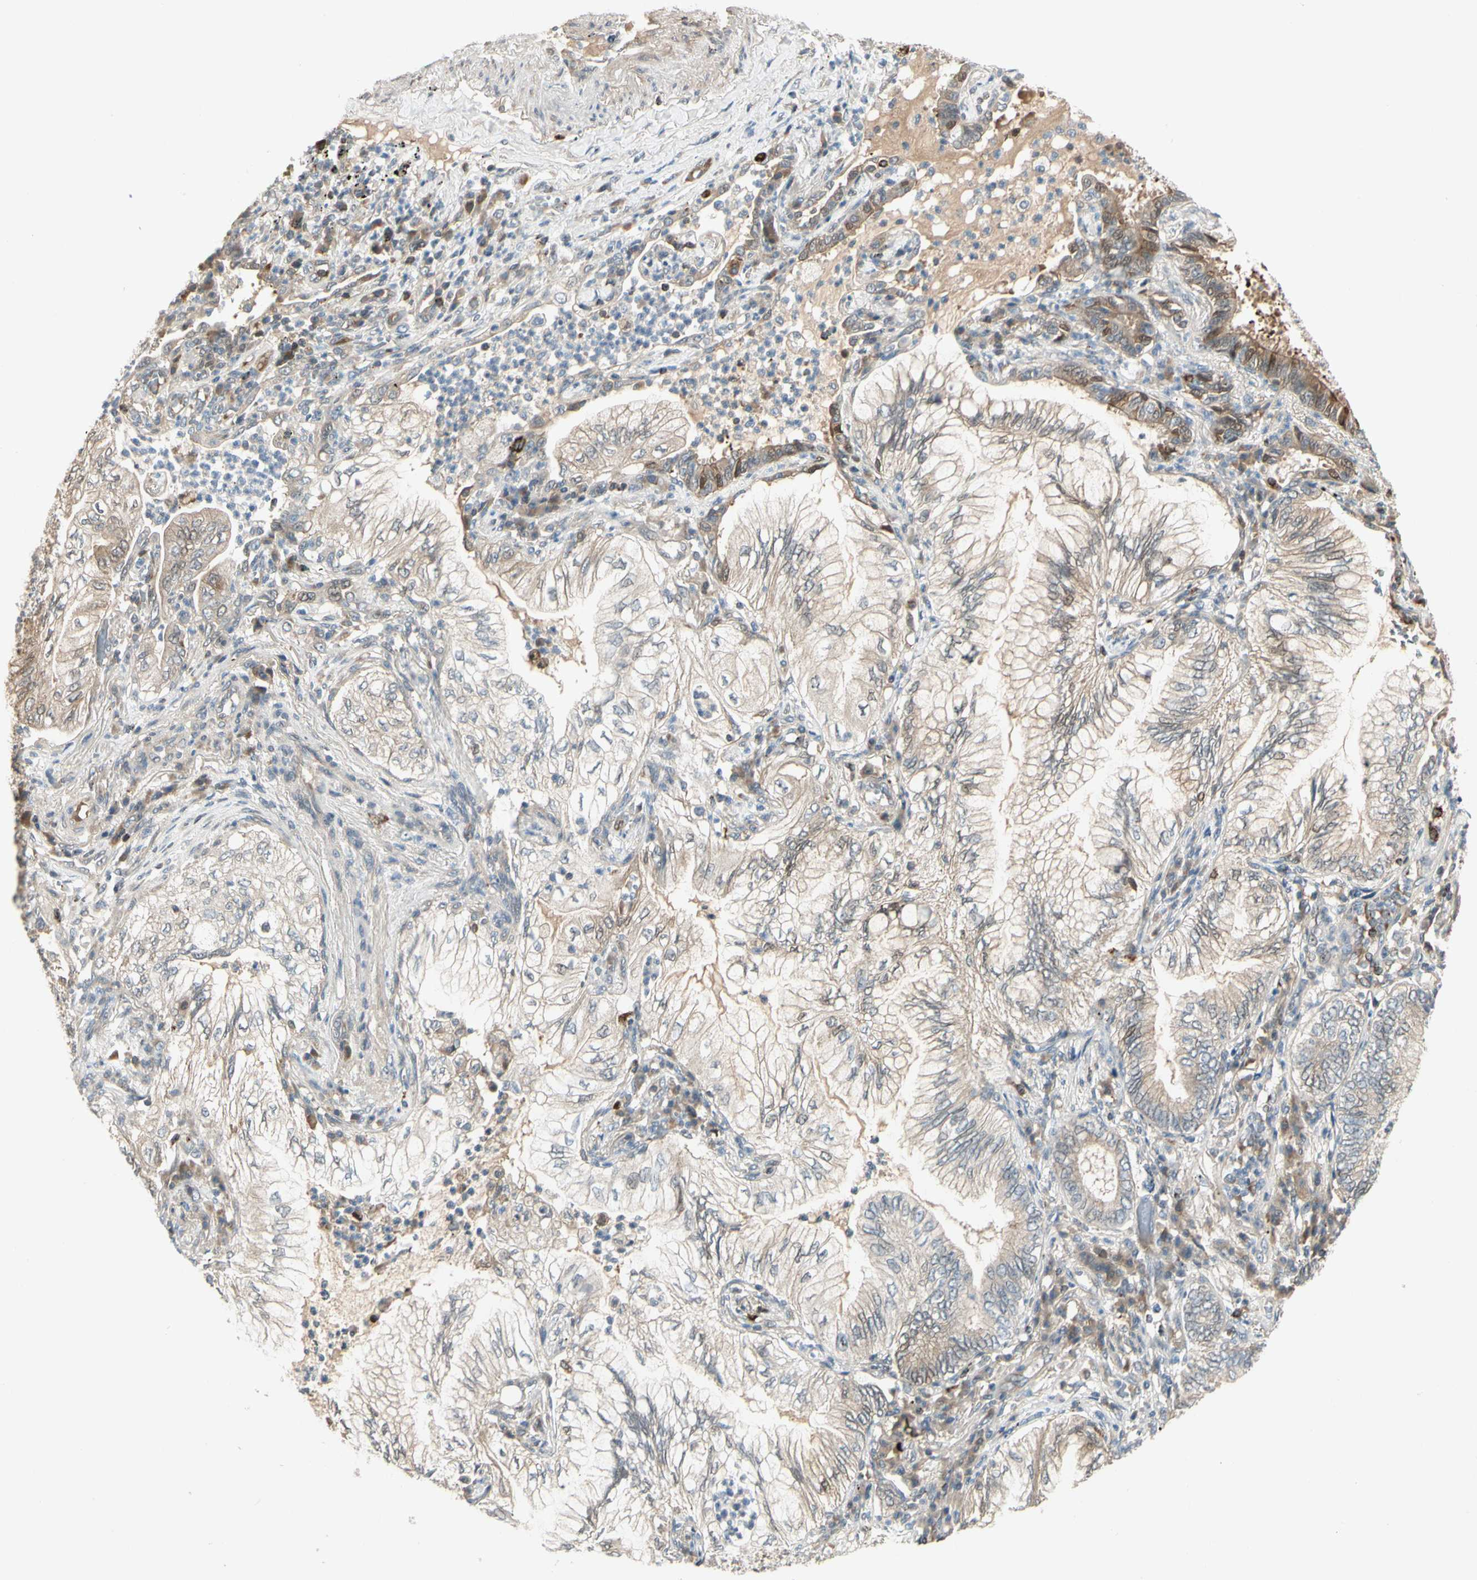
{"staining": {"intensity": "weak", "quantity": ">75%", "location": "cytoplasmic/membranous"}, "tissue": "lung cancer", "cell_type": "Tumor cells", "image_type": "cancer", "snomed": [{"axis": "morphology", "description": "Normal tissue, NOS"}, {"axis": "morphology", "description": "Adenocarcinoma, NOS"}, {"axis": "topography", "description": "Bronchus"}, {"axis": "topography", "description": "Lung"}], "caption": "Adenocarcinoma (lung) was stained to show a protein in brown. There is low levels of weak cytoplasmic/membranous positivity in approximately >75% of tumor cells.", "gene": "EVC", "patient": {"sex": "female", "age": 70}}